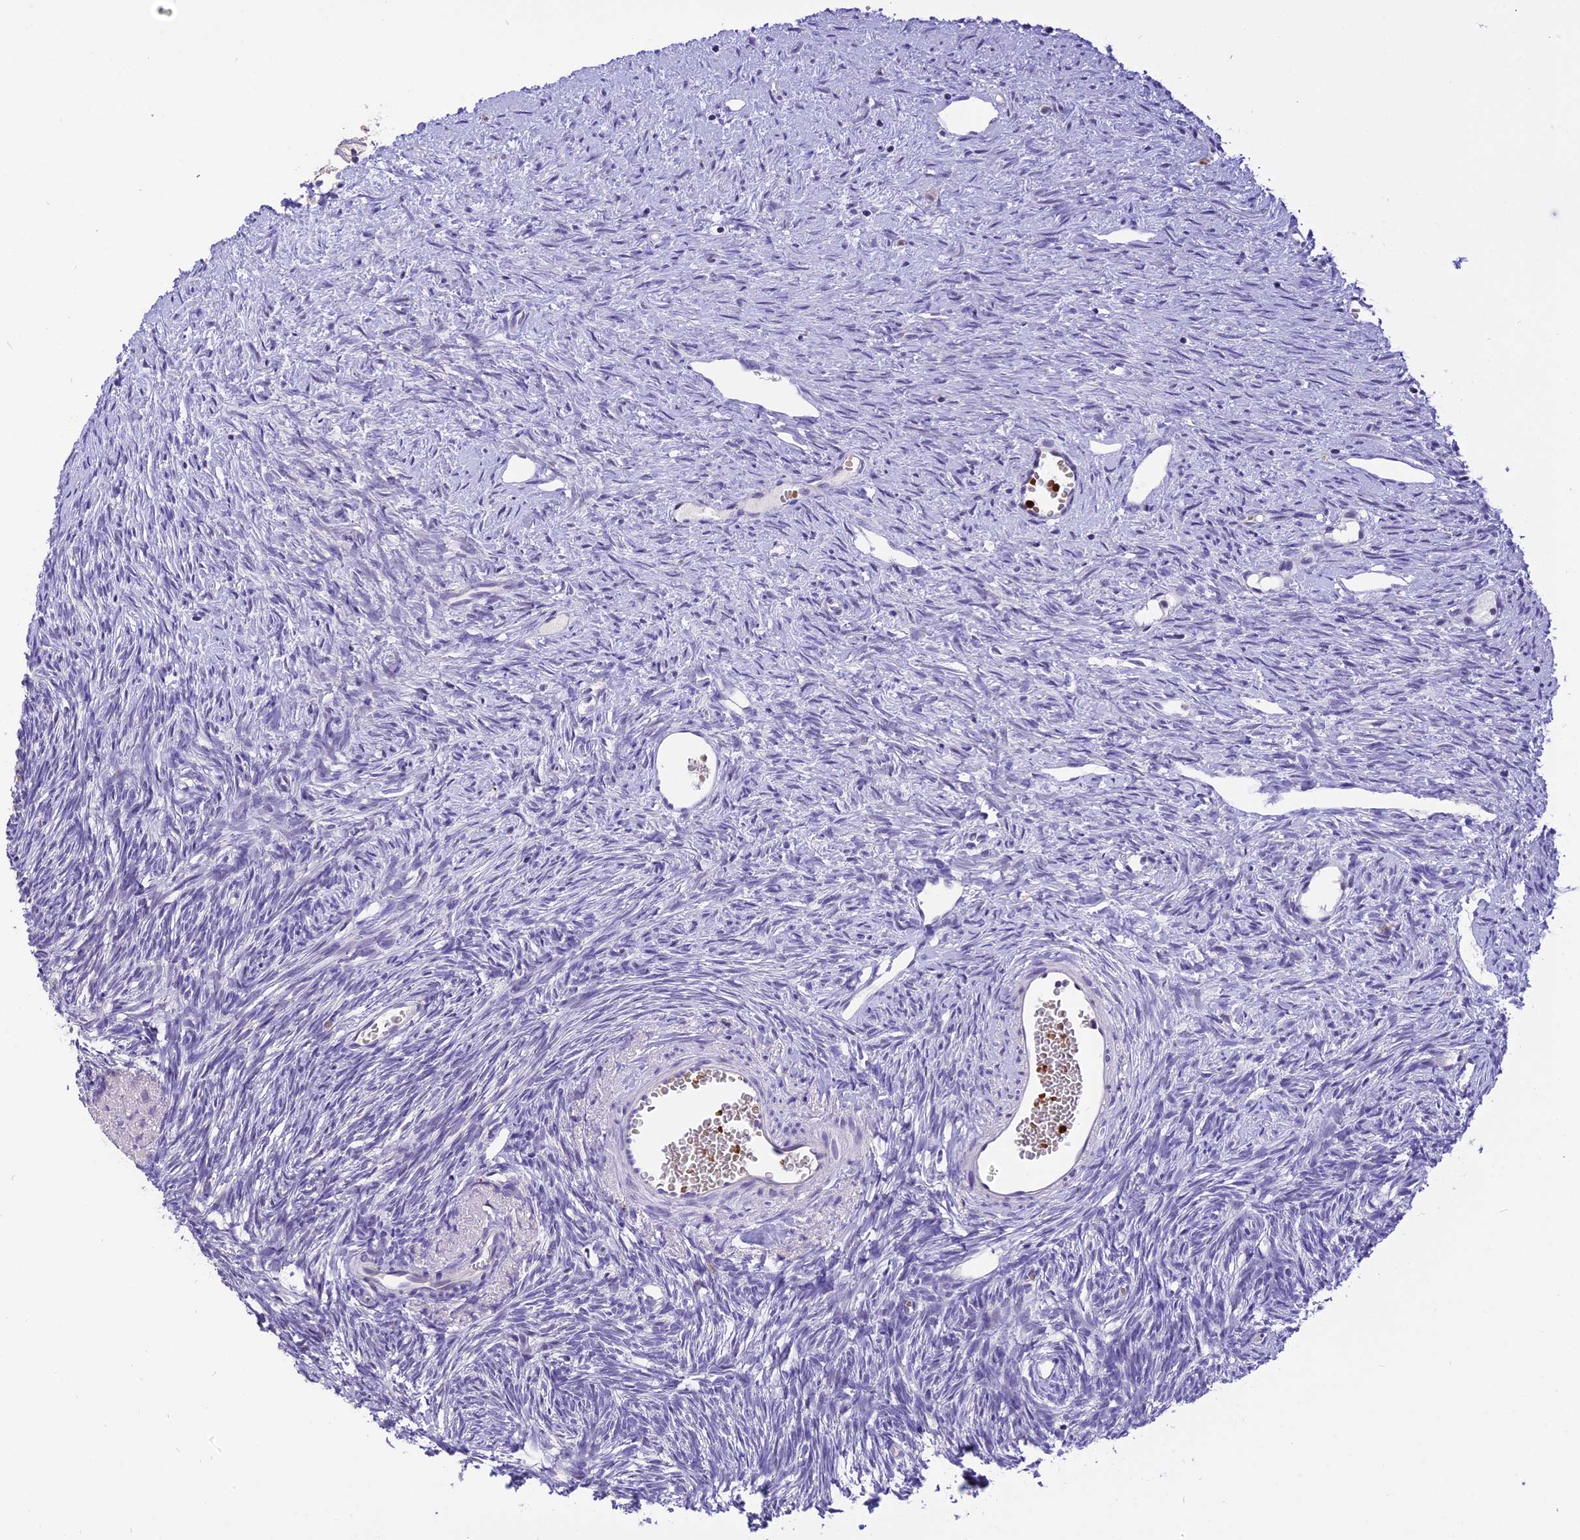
{"staining": {"intensity": "weak", "quantity": "<25%", "location": "cytoplasmic/membranous"}, "tissue": "ovary", "cell_type": "Follicle cells", "image_type": "normal", "snomed": [{"axis": "morphology", "description": "Normal tissue, NOS"}, {"axis": "topography", "description": "Ovary"}], "caption": "High power microscopy image of an IHC micrograph of normal ovary, revealing no significant positivity in follicle cells. Brightfield microscopy of immunohistochemistry (IHC) stained with DAB (brown) and hematoxylin (blue), captured at high magnification.", "gene": "AHSP", "patient": {"sex": "female", "age": 51}}